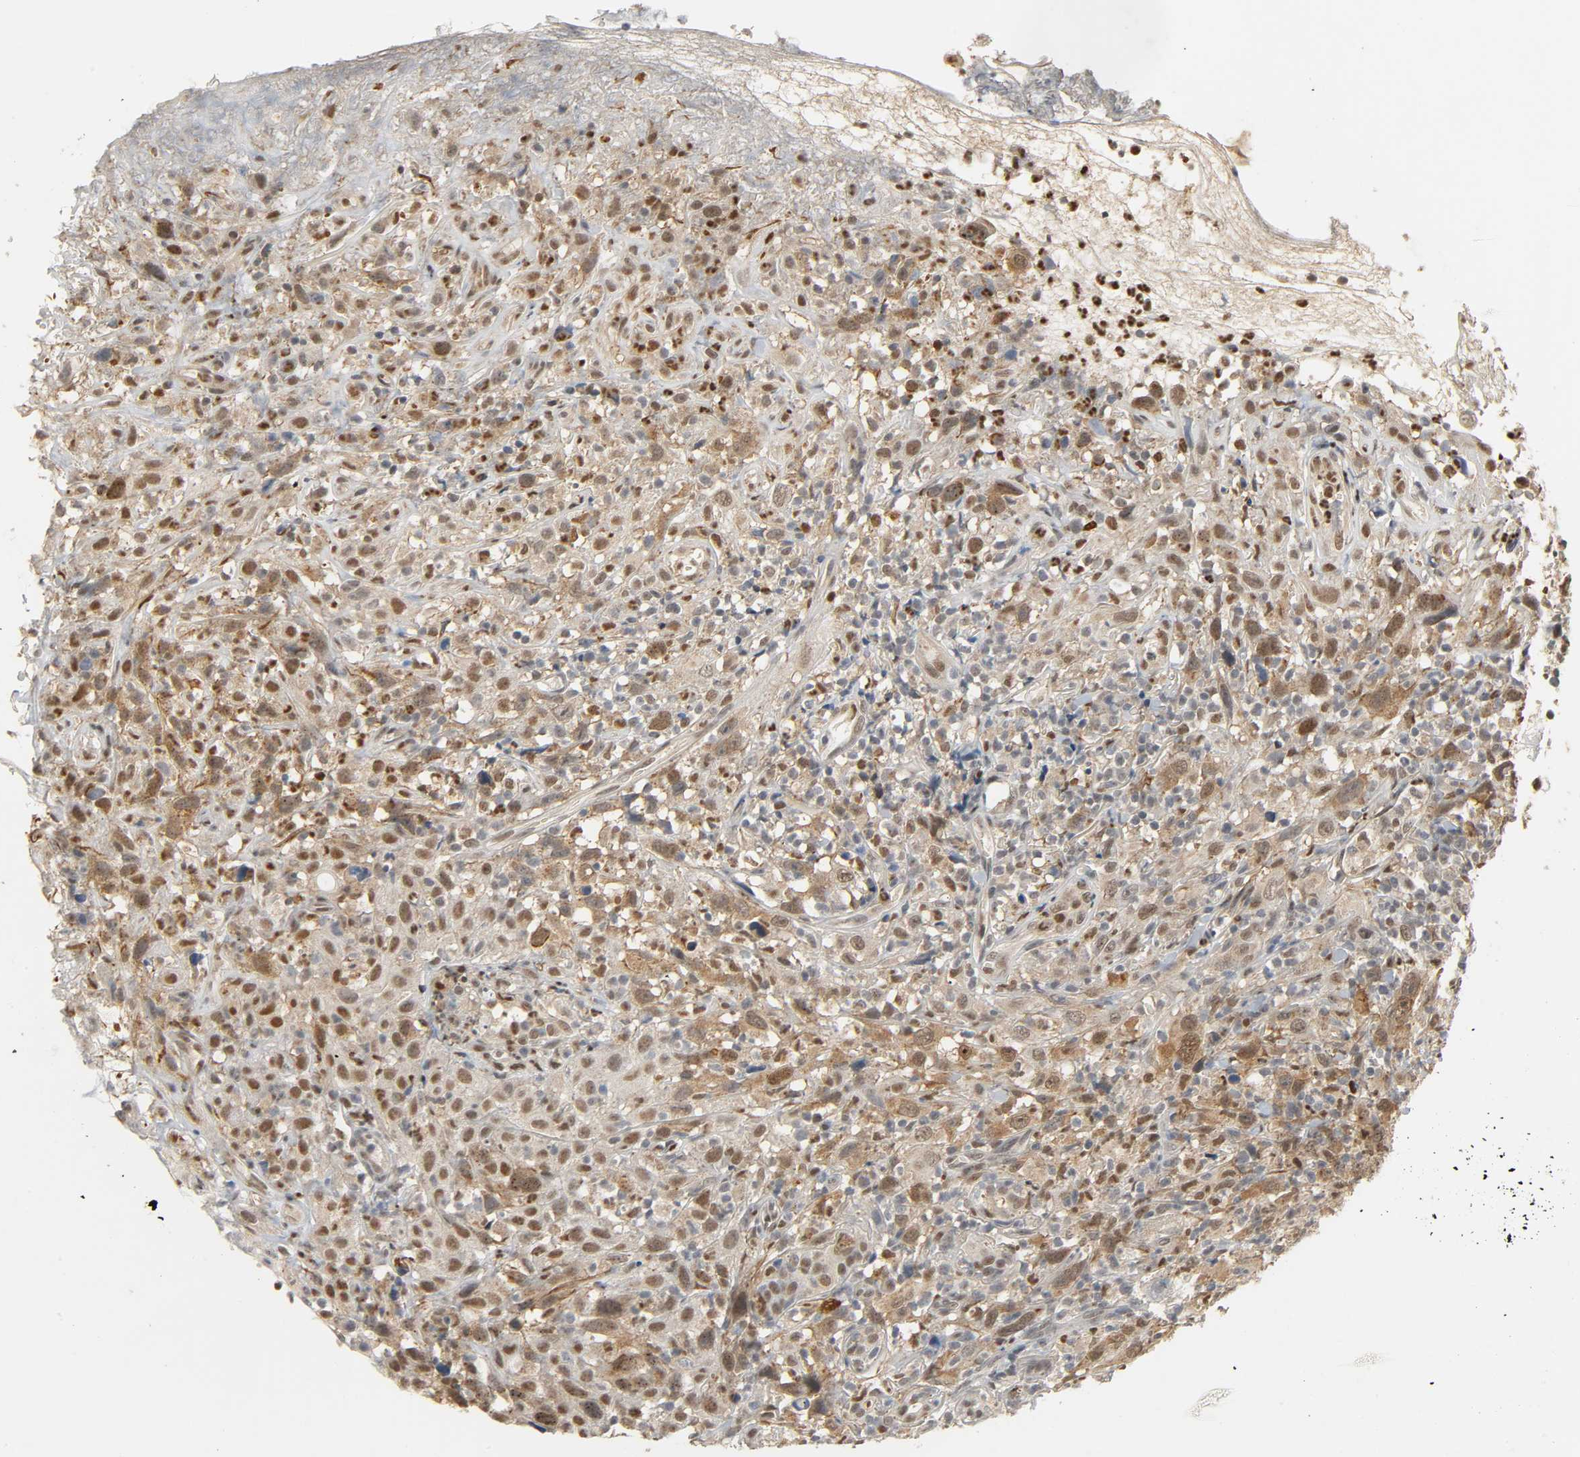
{"staining": {"intensity": "moderate", "quantity": ">75%", "location": "cytoplasmic/membranous,nuclear"}, "tissue": "thyroid cancer", "cell_type": "Tumor cells", "image_type": "cancer", "snomed": [{"axis": "morphology", "description": "Carcinoma, NOS"}, {"axis": "topography", "description": "Thyroid gland"}], "caption": "Immunohistochemistry (IHC) (DAB (3,3'-diaminobenzidine)) staining of human thyroid cancer (carcinoma) displays moderate cytoplasmic/membranous and nuclear protein staining in about >75% of tumor cells.", "gene": "ZFPM2", "patient": {"sex": "female", "age": 77}}